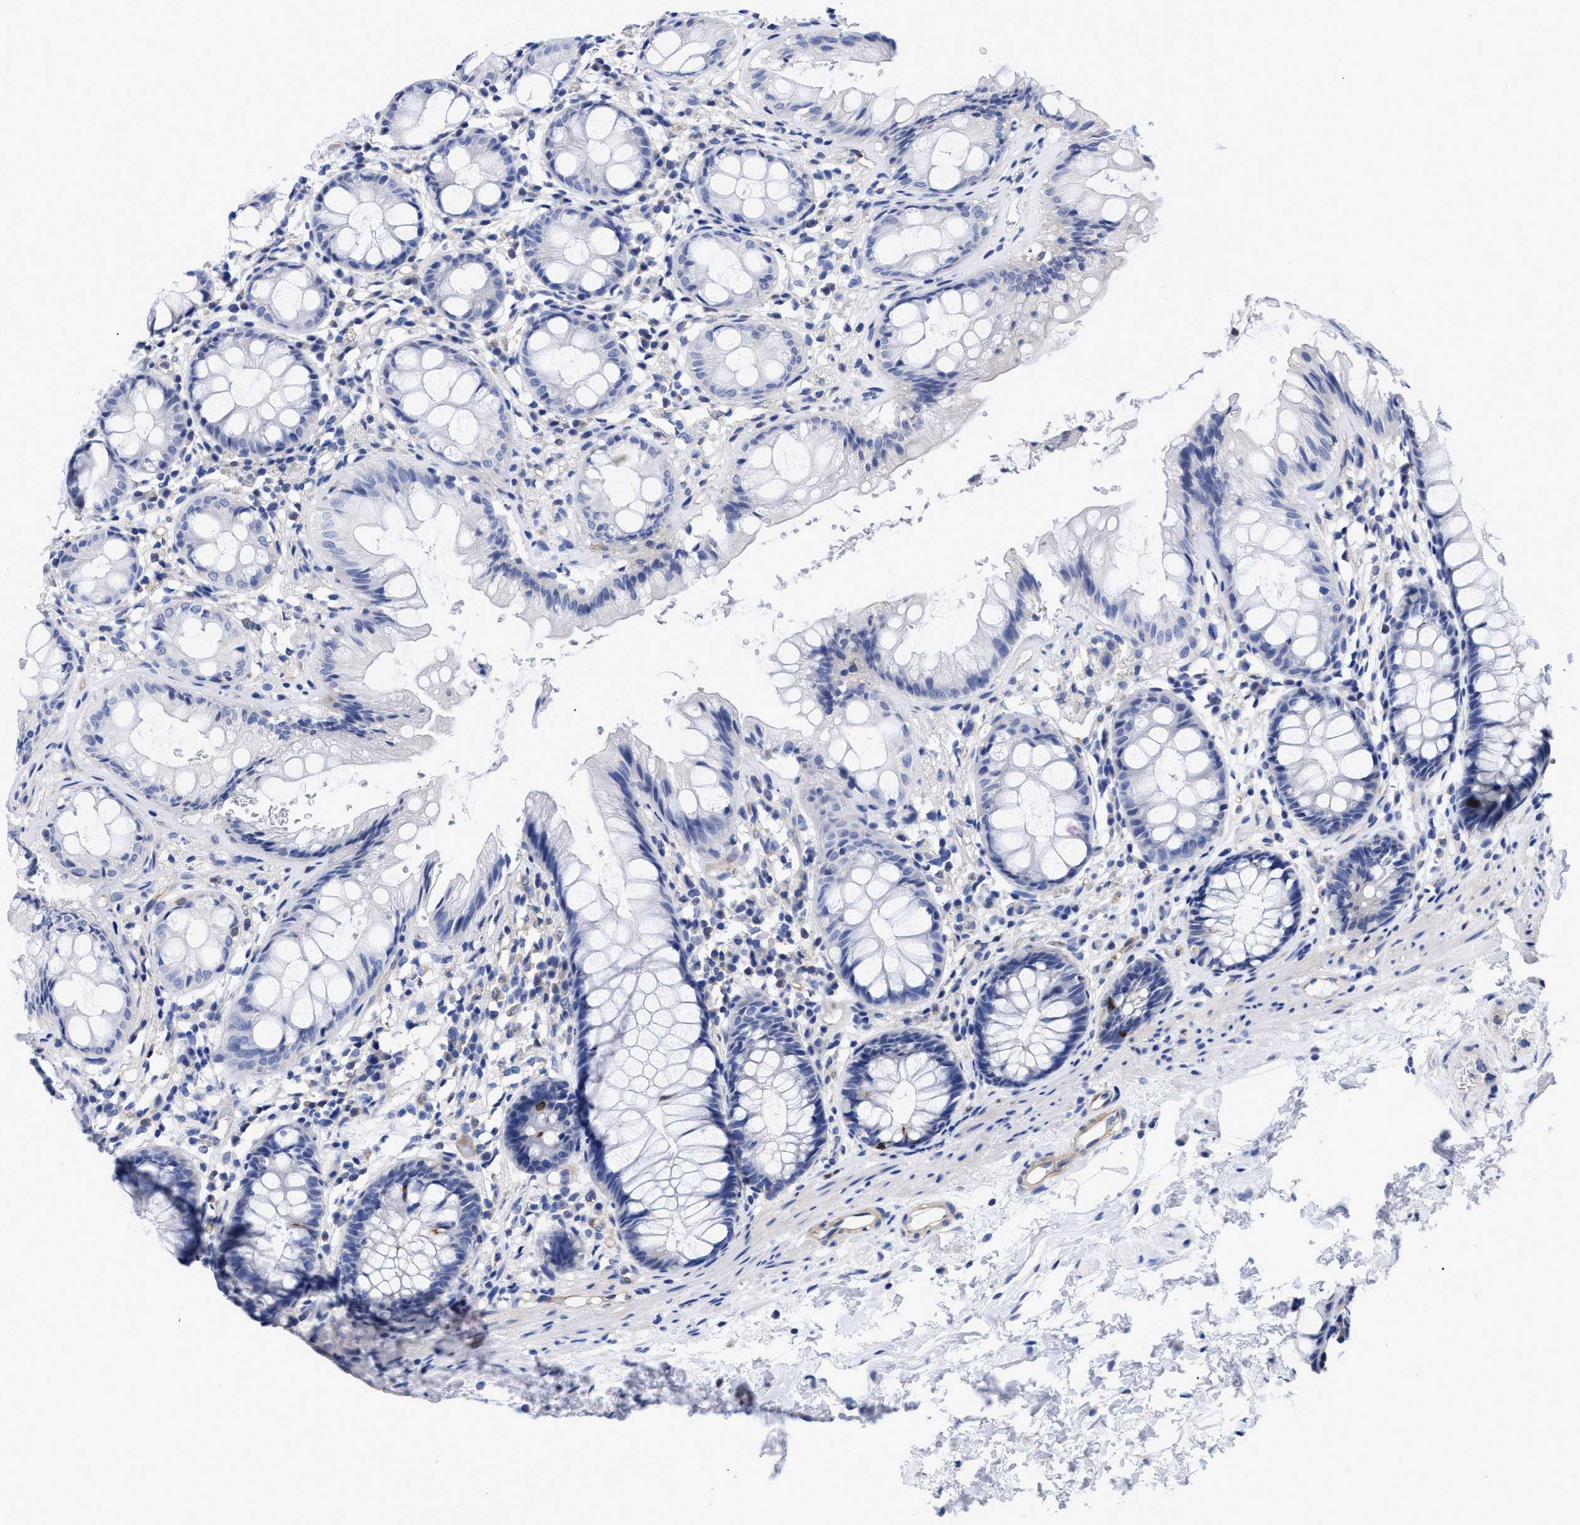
{"staining": {"intensity": "negative", "quantity": "none", "location": "none"}, "tissue": "rectum", "cell_type": "Glandular cells", "image_type": "normal", "snomed": [{"axis": "morphology", "description": "Normal tissue, NOS"}, {"axis": "topography", "description": "Rectum"}], "caption": "High magnification brightfield microscopy of normal rectum stained with DAB (3,3'-diaminobenzidine) (brown) and counterstained with hematoxylin (blue): glandular cells show no significant positivity. (Immunohistochemistry, brightfield microscopy, high magnification).", "gene": "IRAG2", "patient": {"sex": "male", "age": 64}}